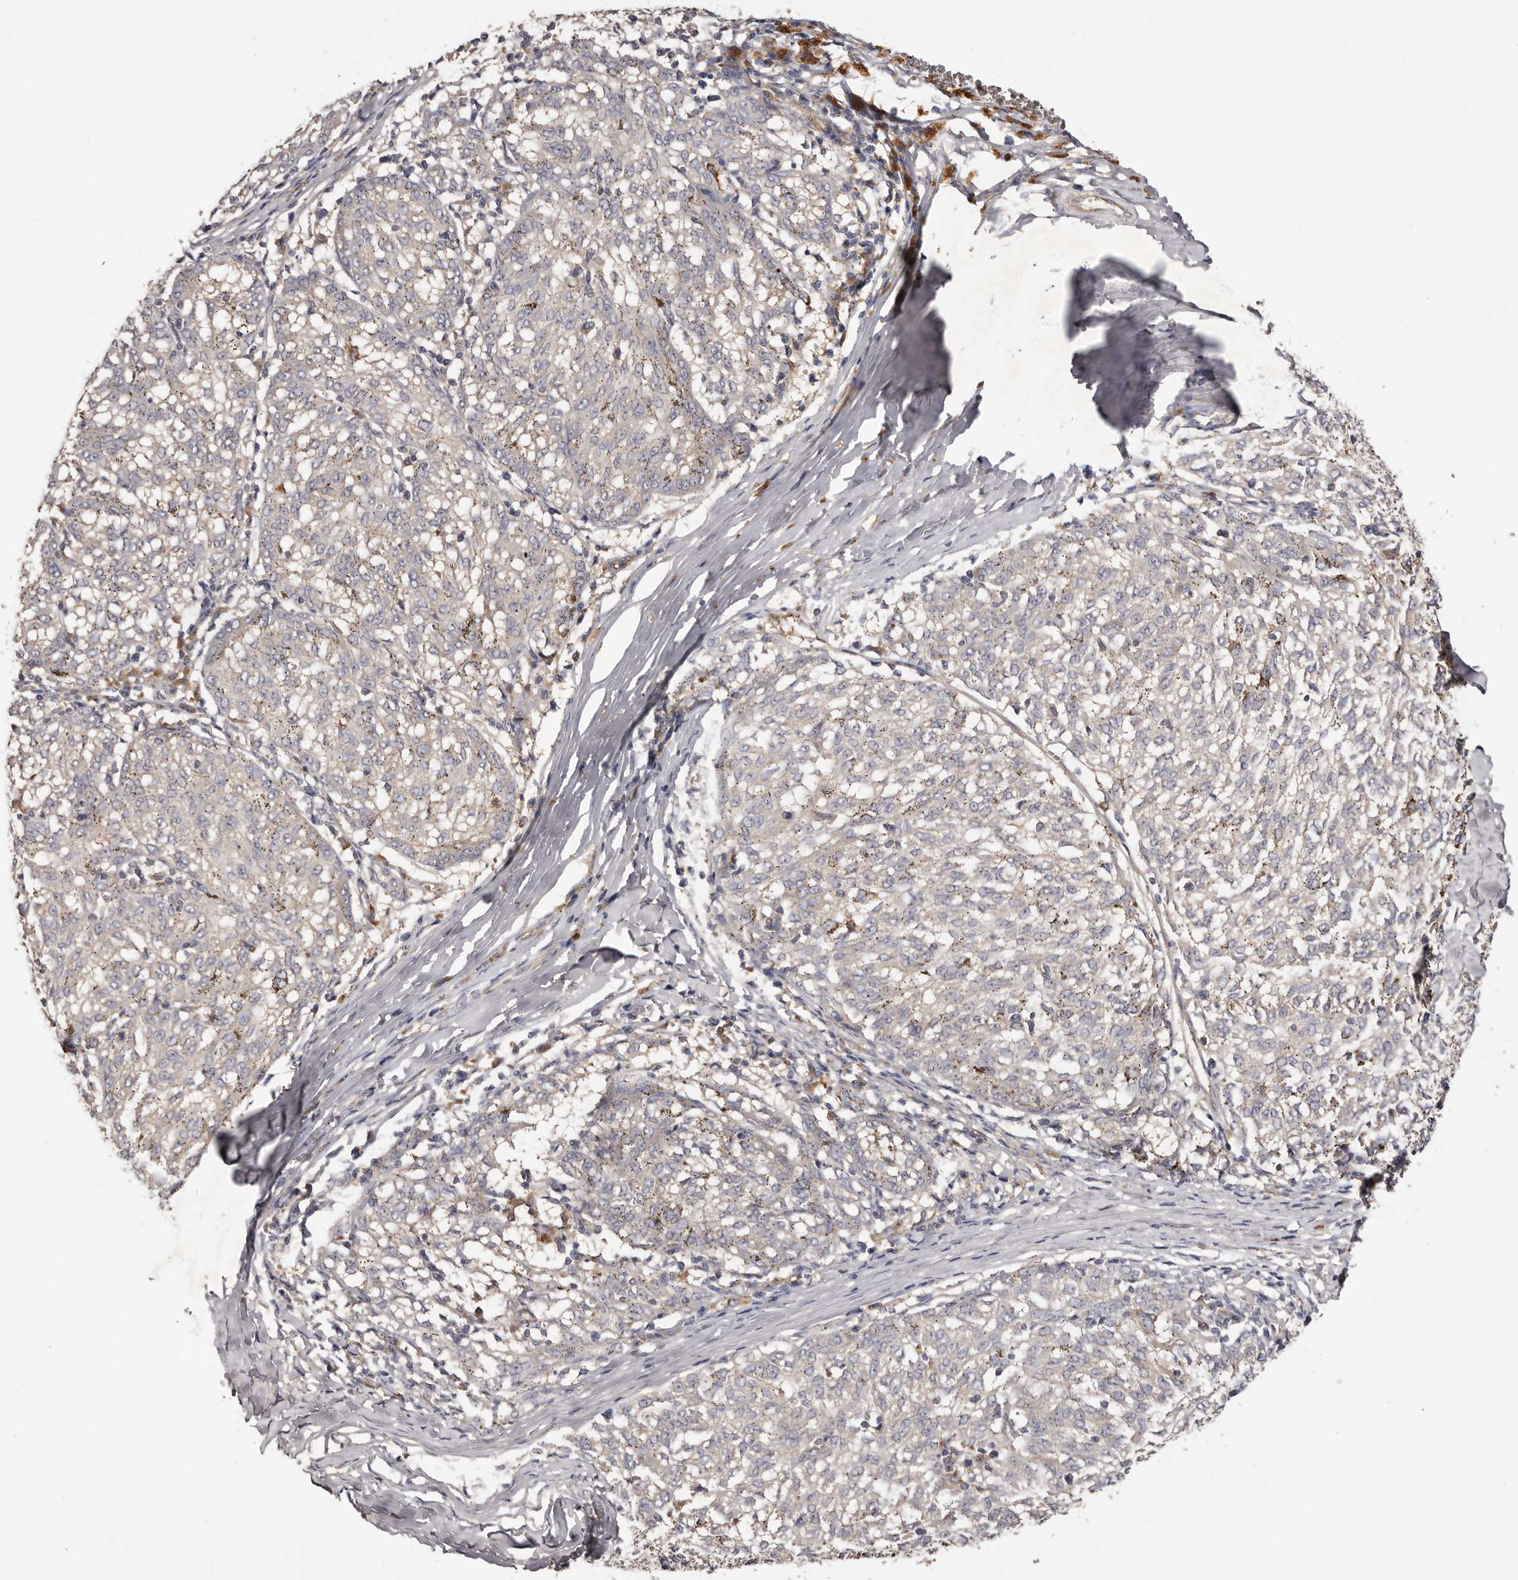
{"staining": {"intensity": "negative", "quantity": "none", "location": "none"}, "tissue": "melanoma", "cell_type": "Tumor cells", "image_type": "cancer", "snomed": [{"axis": "morphology", "description": "Malignant melanoma, NOS"}, {"axis": "topography", "description": "Skin"}], "caption": "This is an immunohistochemistry photomicrograph of malignant melanoma. There is no expression in tumor cells.", "gene": "LTV1", "patient": {"sex": "female", "age": 72}}